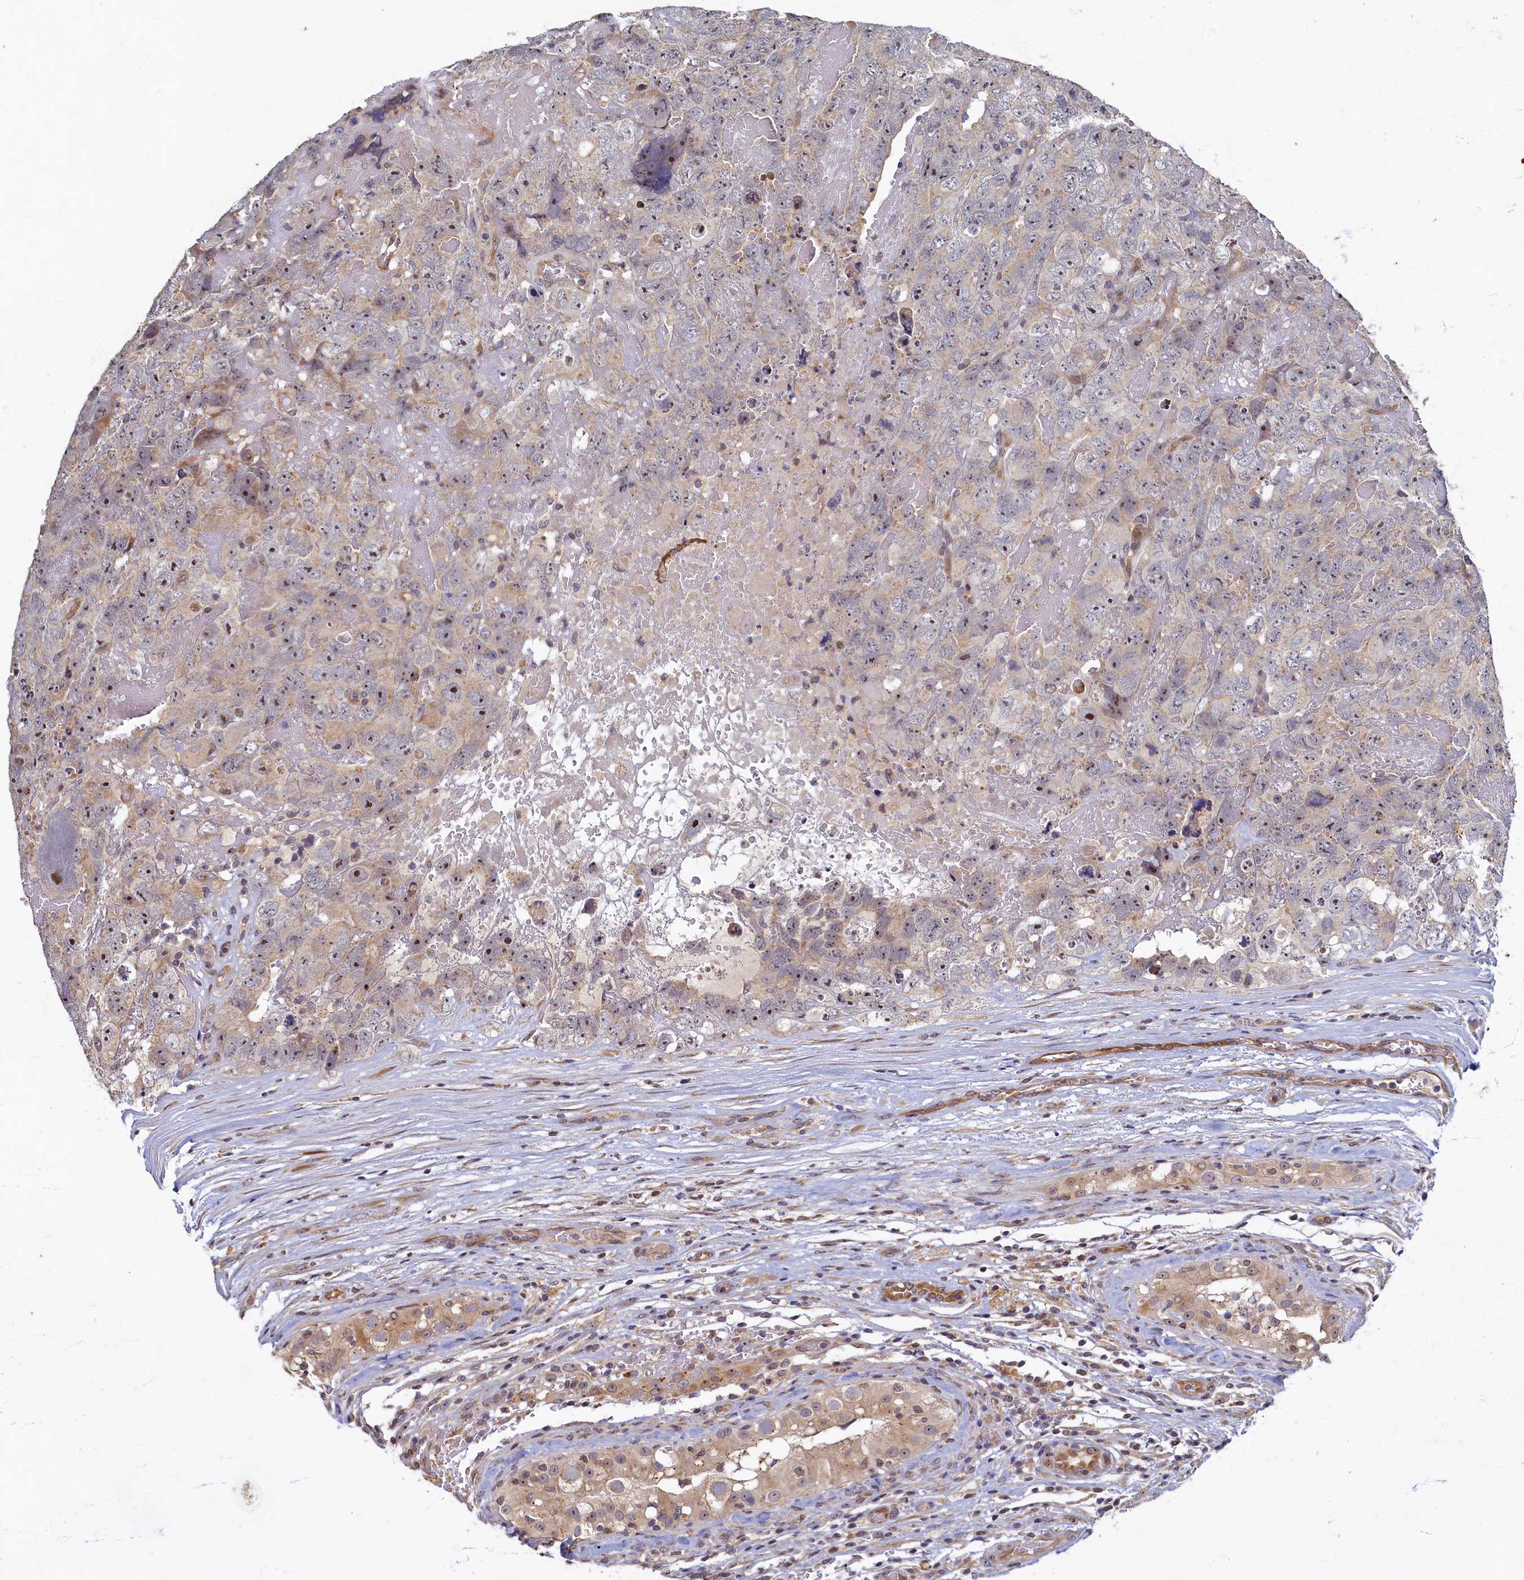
{"staining": {"intensity": "moderate", "quantity": "25%-75%", "location": "nuclear"}, "tissue": "testis cancer", "cell_type": "Tumor cells", "image_type": "cancer", "snomed": [{"axis": "morphology", "description": "Carcinoma, Embryonal, NOS"}, {"axis": "topography", "description": "Testis"}], "caption": "Immunohistochemistry staining of testis cancer (embryonal carcinoma), which shows medium levels of moderate nuclear staining in approximately 25%-75% of tumor cells indicating moderate nuclear protein positivity. The staining was performed using DAB (brown) for protein detection and nuclei were counterstained in hematoxylin (blue).", "gene": "CEP20", "patient": {"sex": "male", "age": 45}}